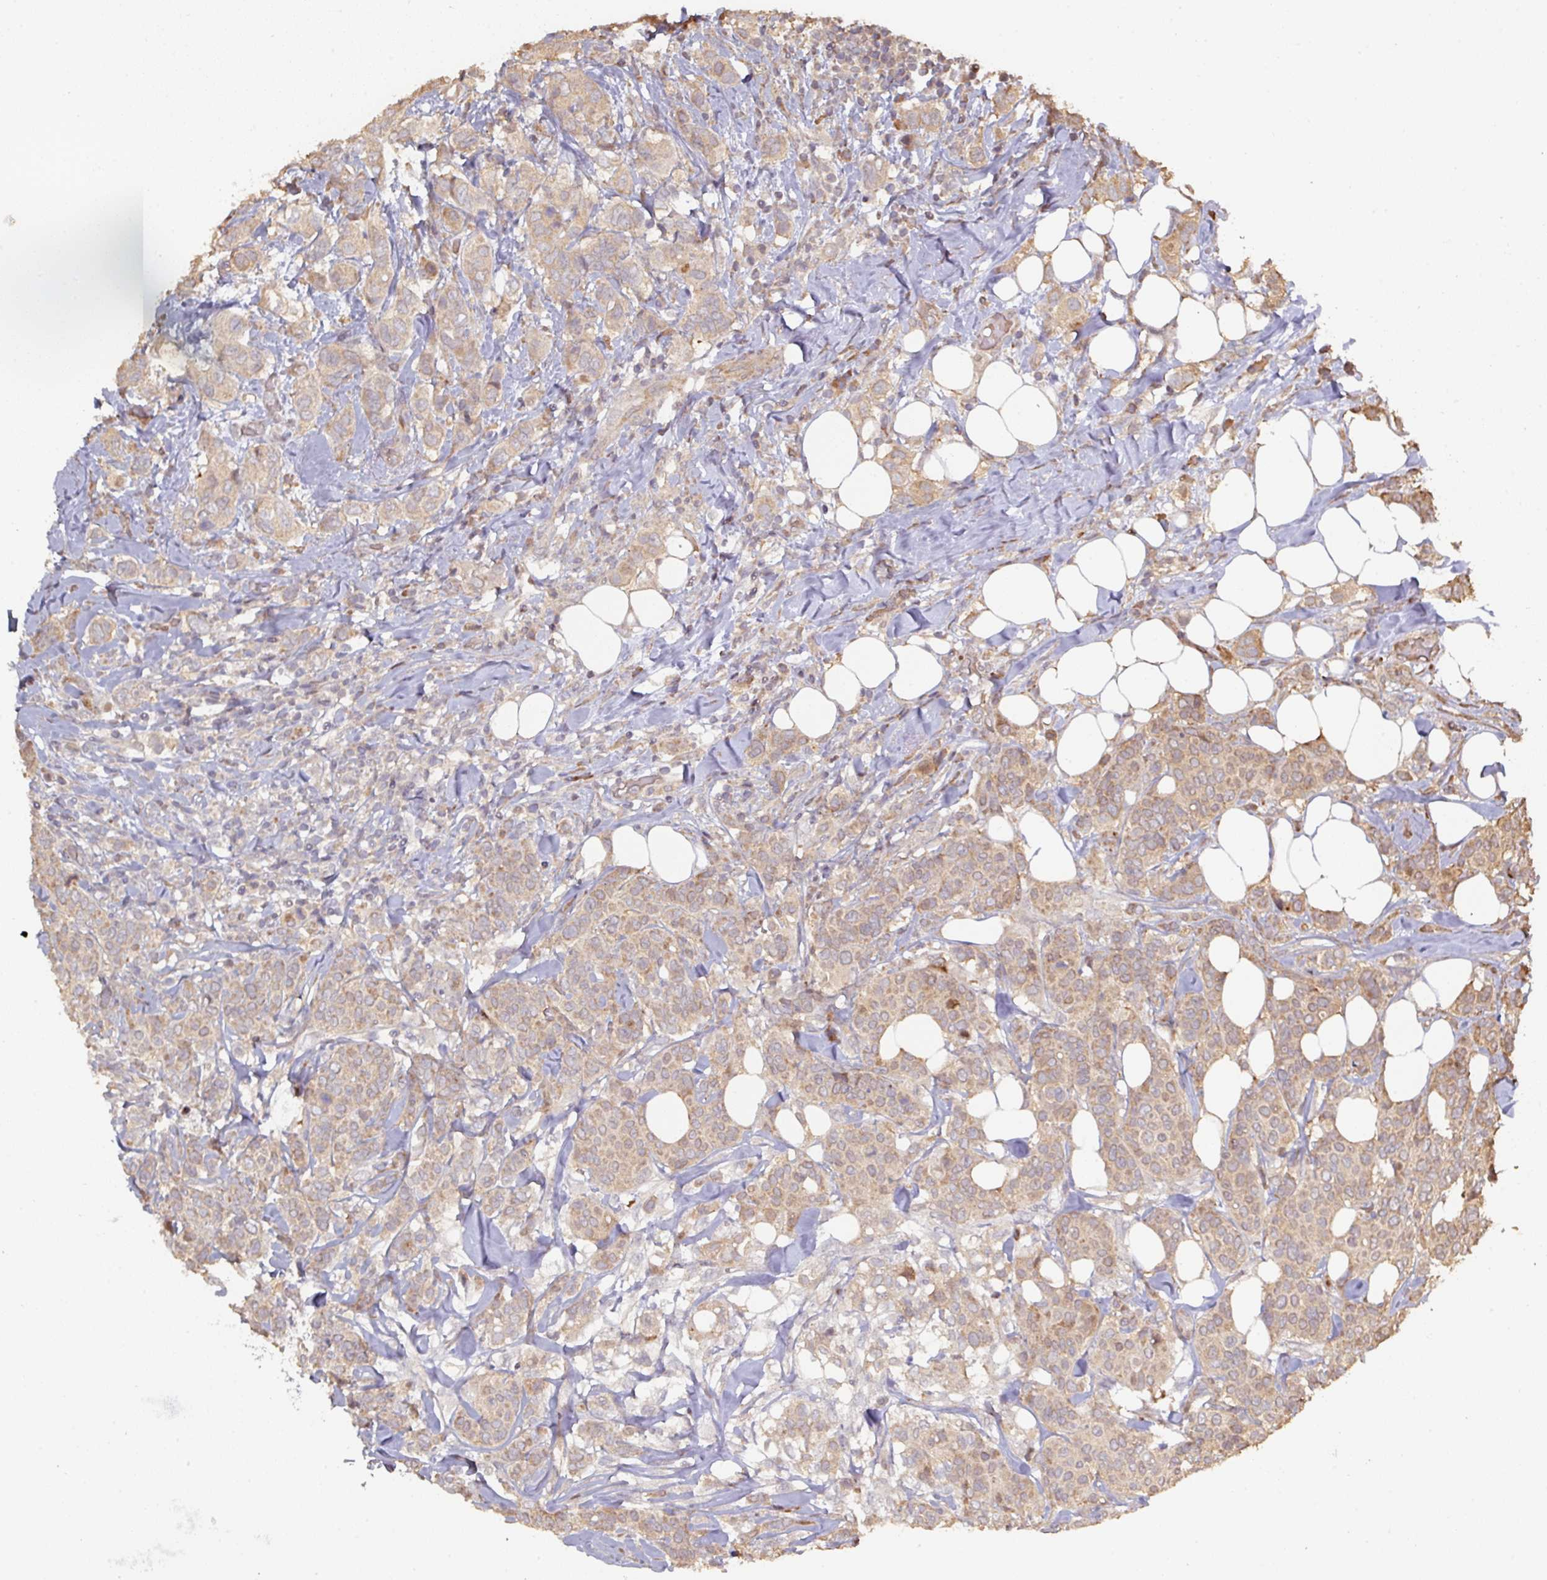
{"staining": {"intensity": "moderate", "quantity": "25%-75%", "location": "cytoplasmic/membranous"}, "tissue": "breast cancer", "cell_type": "Tumor cells", "image_type": "cancer", "snomed": [{"axis": "morphology", "description": "Lobular carcinoma"}, {"axis": "topography", "description": "Breast"}], "caption": "This image shows IHC staining of human breast cancer, with medium moderate cytoplasmic/membranous expression in approximately 25%-75% of tumor cells.", "gene": "CA7", "patient": {"sex": "female", "age": 51}}